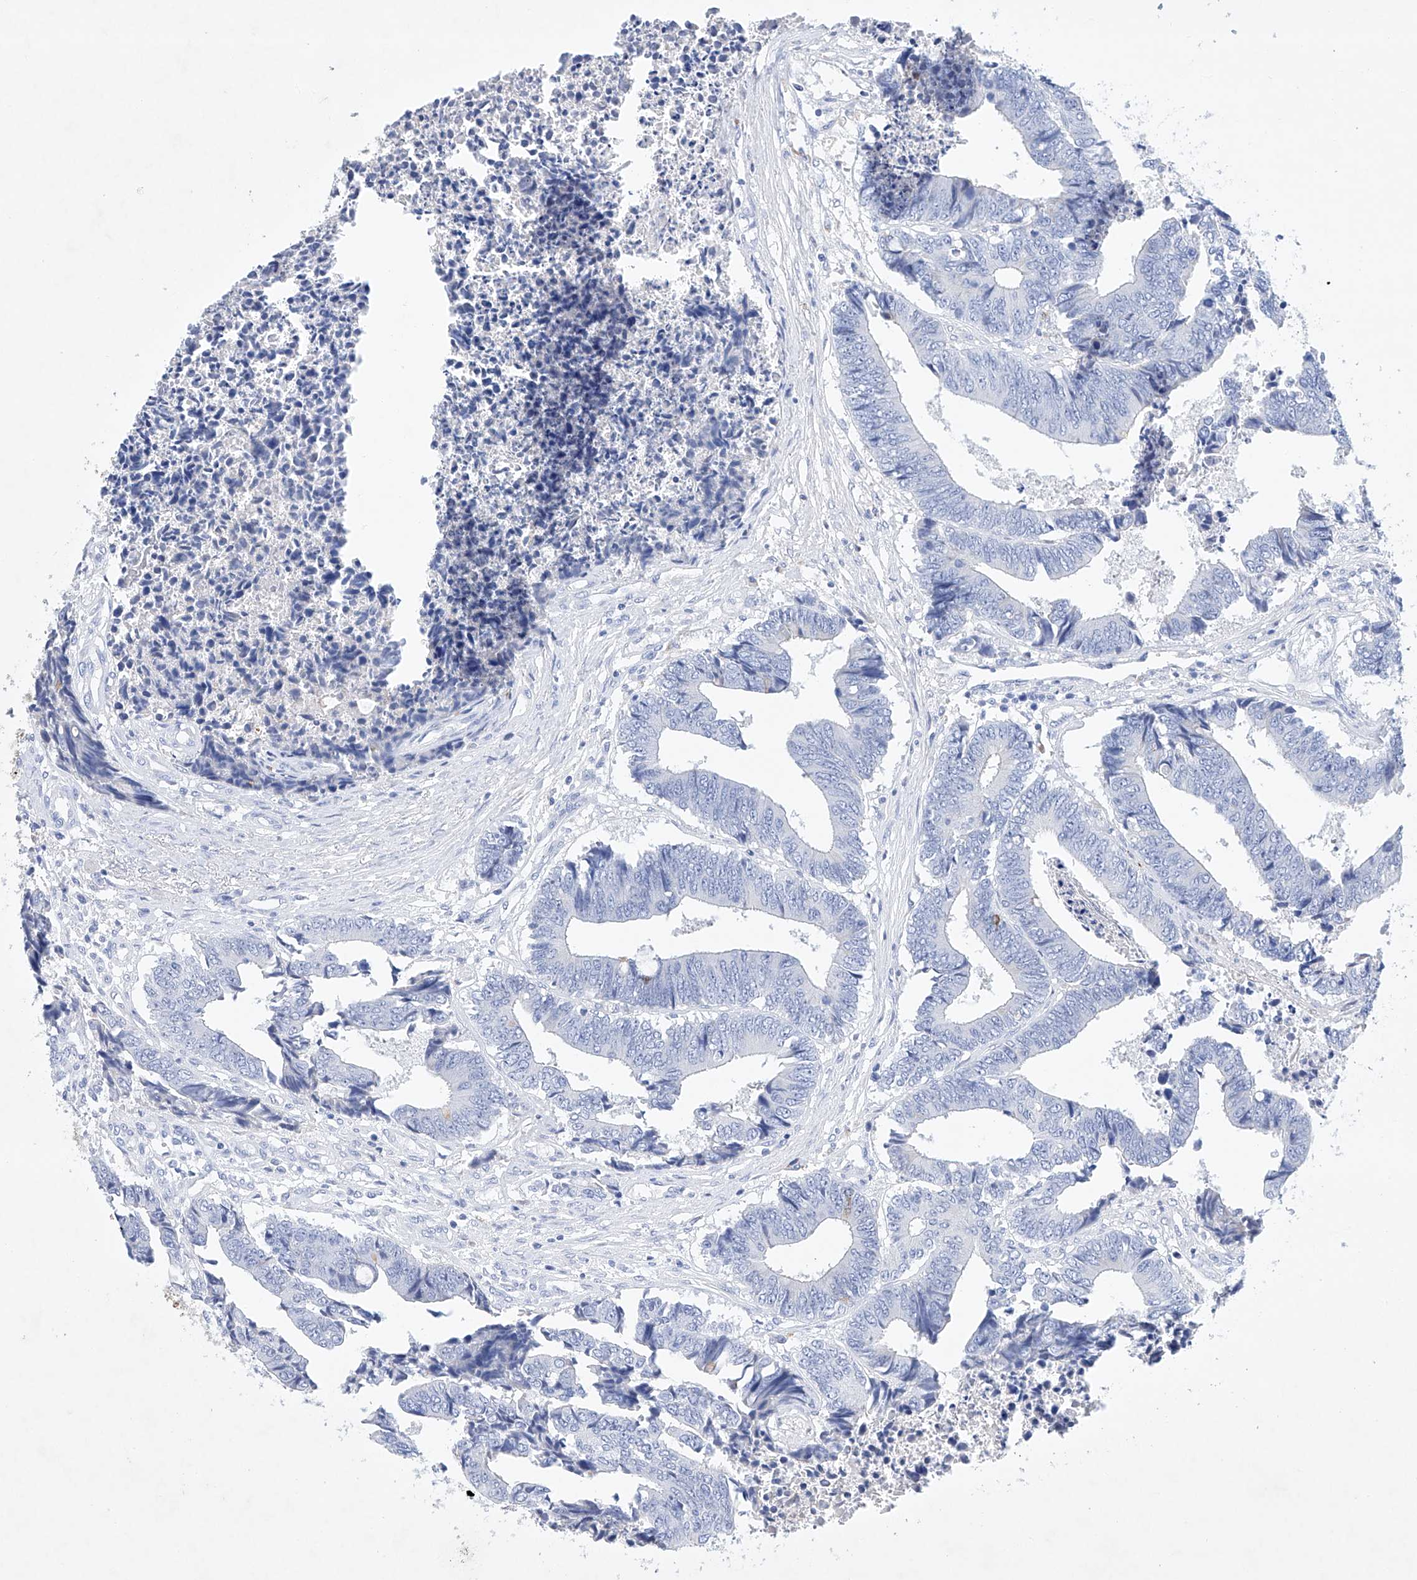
{"staining": {"intensity": "negative", "quantity": "none", "location": "none"}, "tissue": "colorectal cancer", "cell_type": "Tumor cells", "image_type": "cancer", "snomed": [{"axis": "morphology", "description": "Adenocarcinoma, NOS"}, {"axis": "topography", "description": "Rectum"}], "caption": "An image of adenocarcinoma (colorectal) stained for a protein displays no brown staining in tumor cells.", "gene": "LURAP1", "patient": {"sex": "male", "age": 84}}